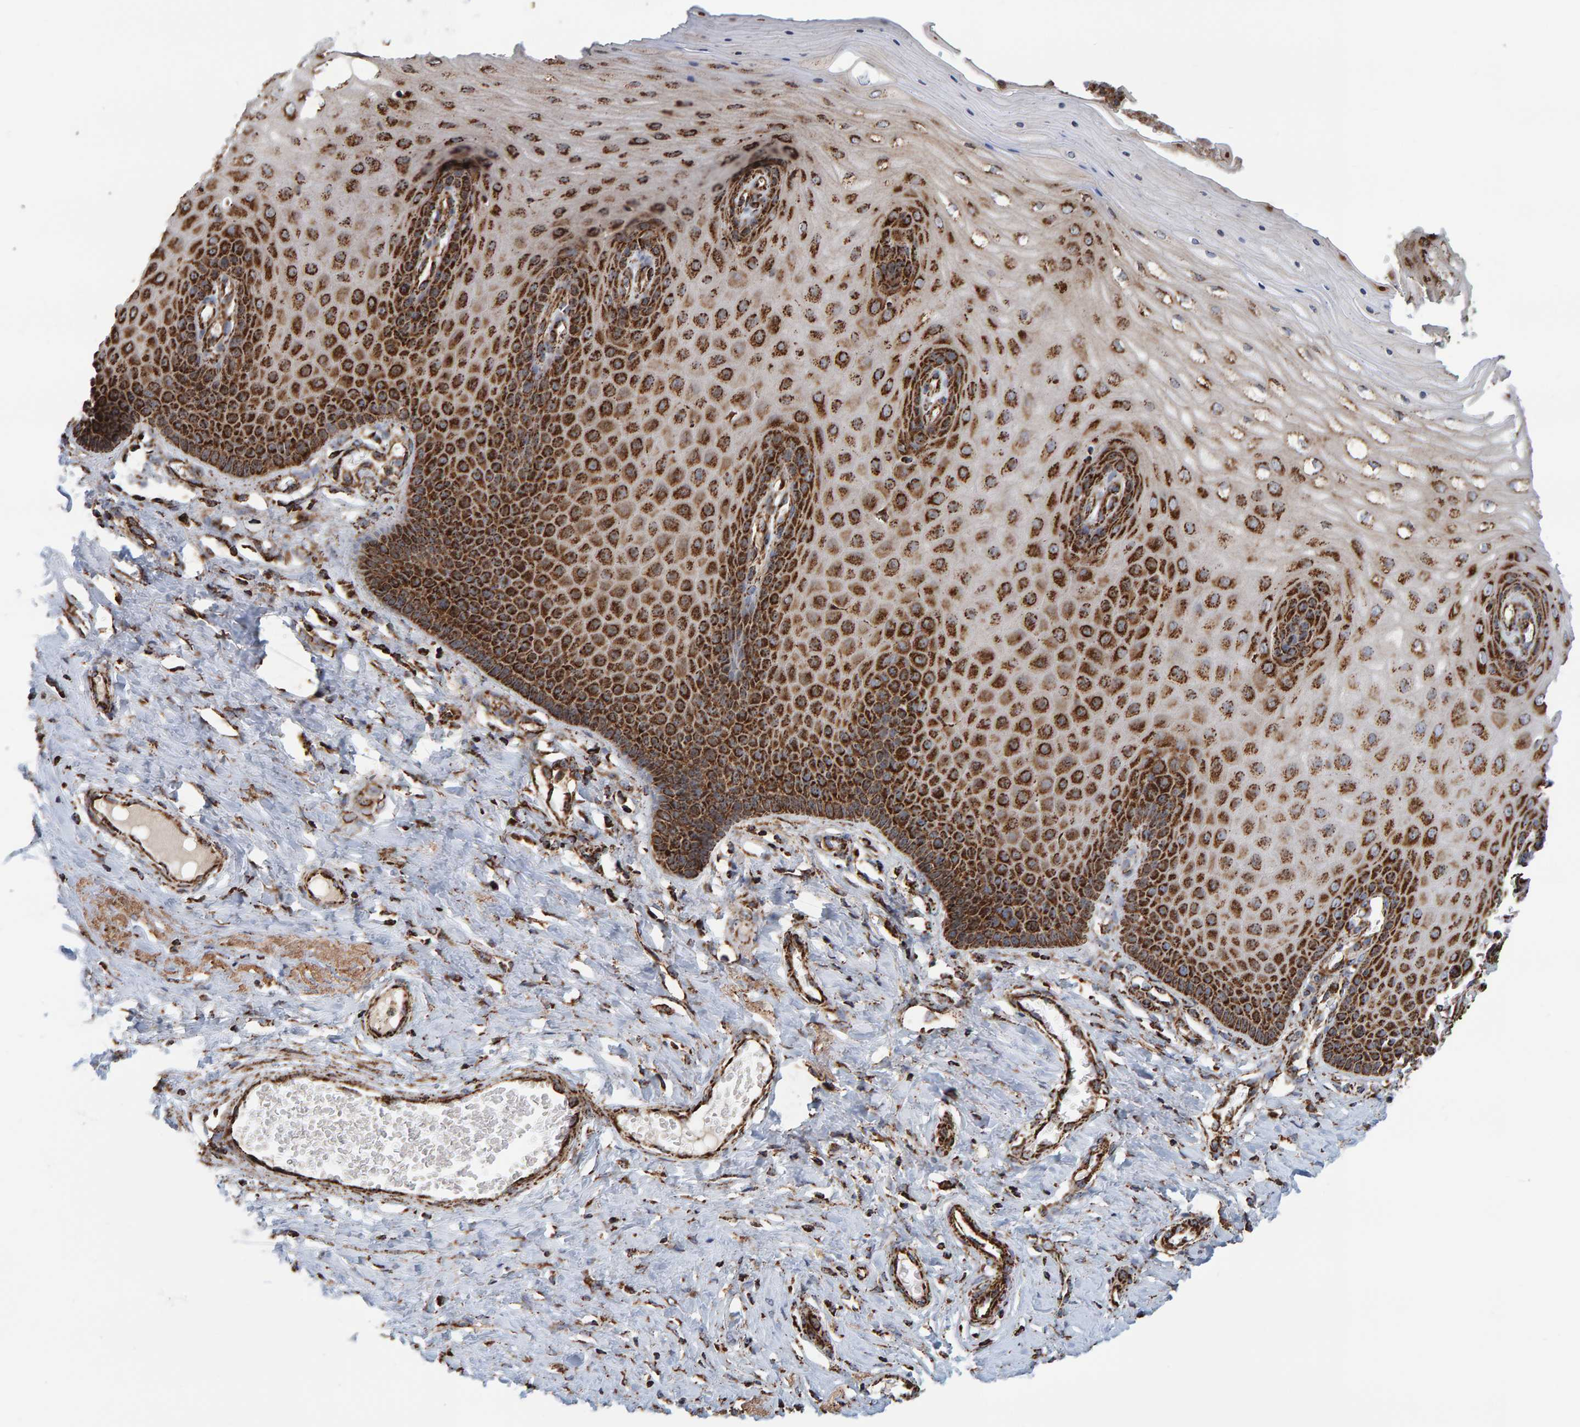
{"staining": {"intensity": "moderate", "quantity": ">75%", "location": "cytoplasmic/membranous"}, "tissue": "cervix", "cell_type": "Glandular cells", "image_type": "normal", "snomed": [{"axis": "morphology", "description": "Normal tissue, NOS"}, {"axis": "topography", "description": "Cervix"}], "caption": "Immunohistochemical staining of unremarkable human cervix reveals moderate cytoplasmic/membranous protein expression in about >75% of glandular cells.", "gene": "MRPL45", "patient": {"sex": "female", "age": 55}}